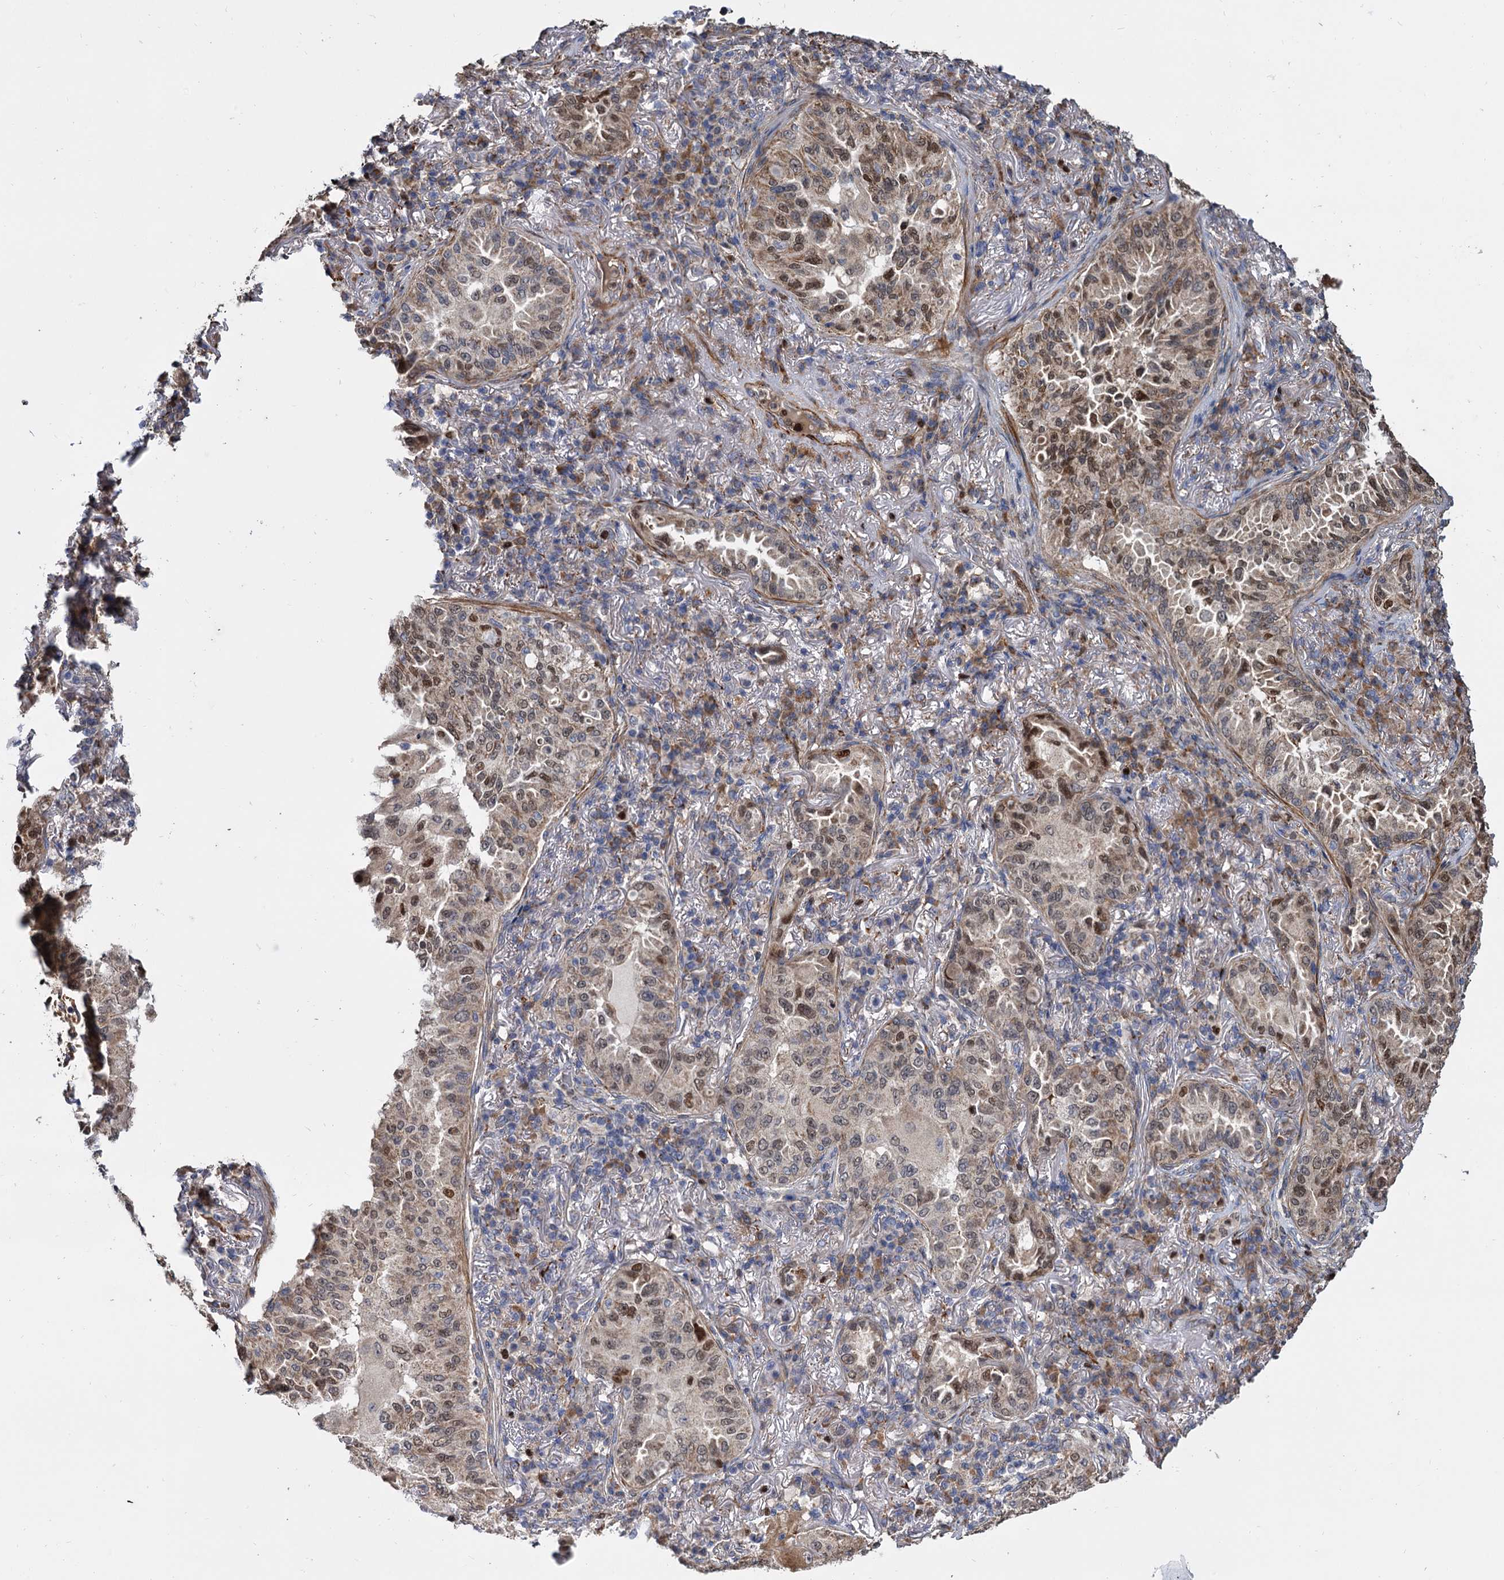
{"staining": {"intensity": "weak", "quantity": "25%-75%", "location": "nuclear"}, "tissue": "lung cancer", "cell_type": "Tumor cells", "image_type": "cancer", "snomed": [{"axis": "morphology", "description": "Adenocarcinoma, NOS"}, {"axis": "topography", "description": "Lung"}], "caption": "This is an image of IHC staining of adenocarcinoma (lung), which shows weak expression in the nuclear of tumor cells.", "gene": "ALKBH7", "patient": {"sex": "female", "age": 69}}